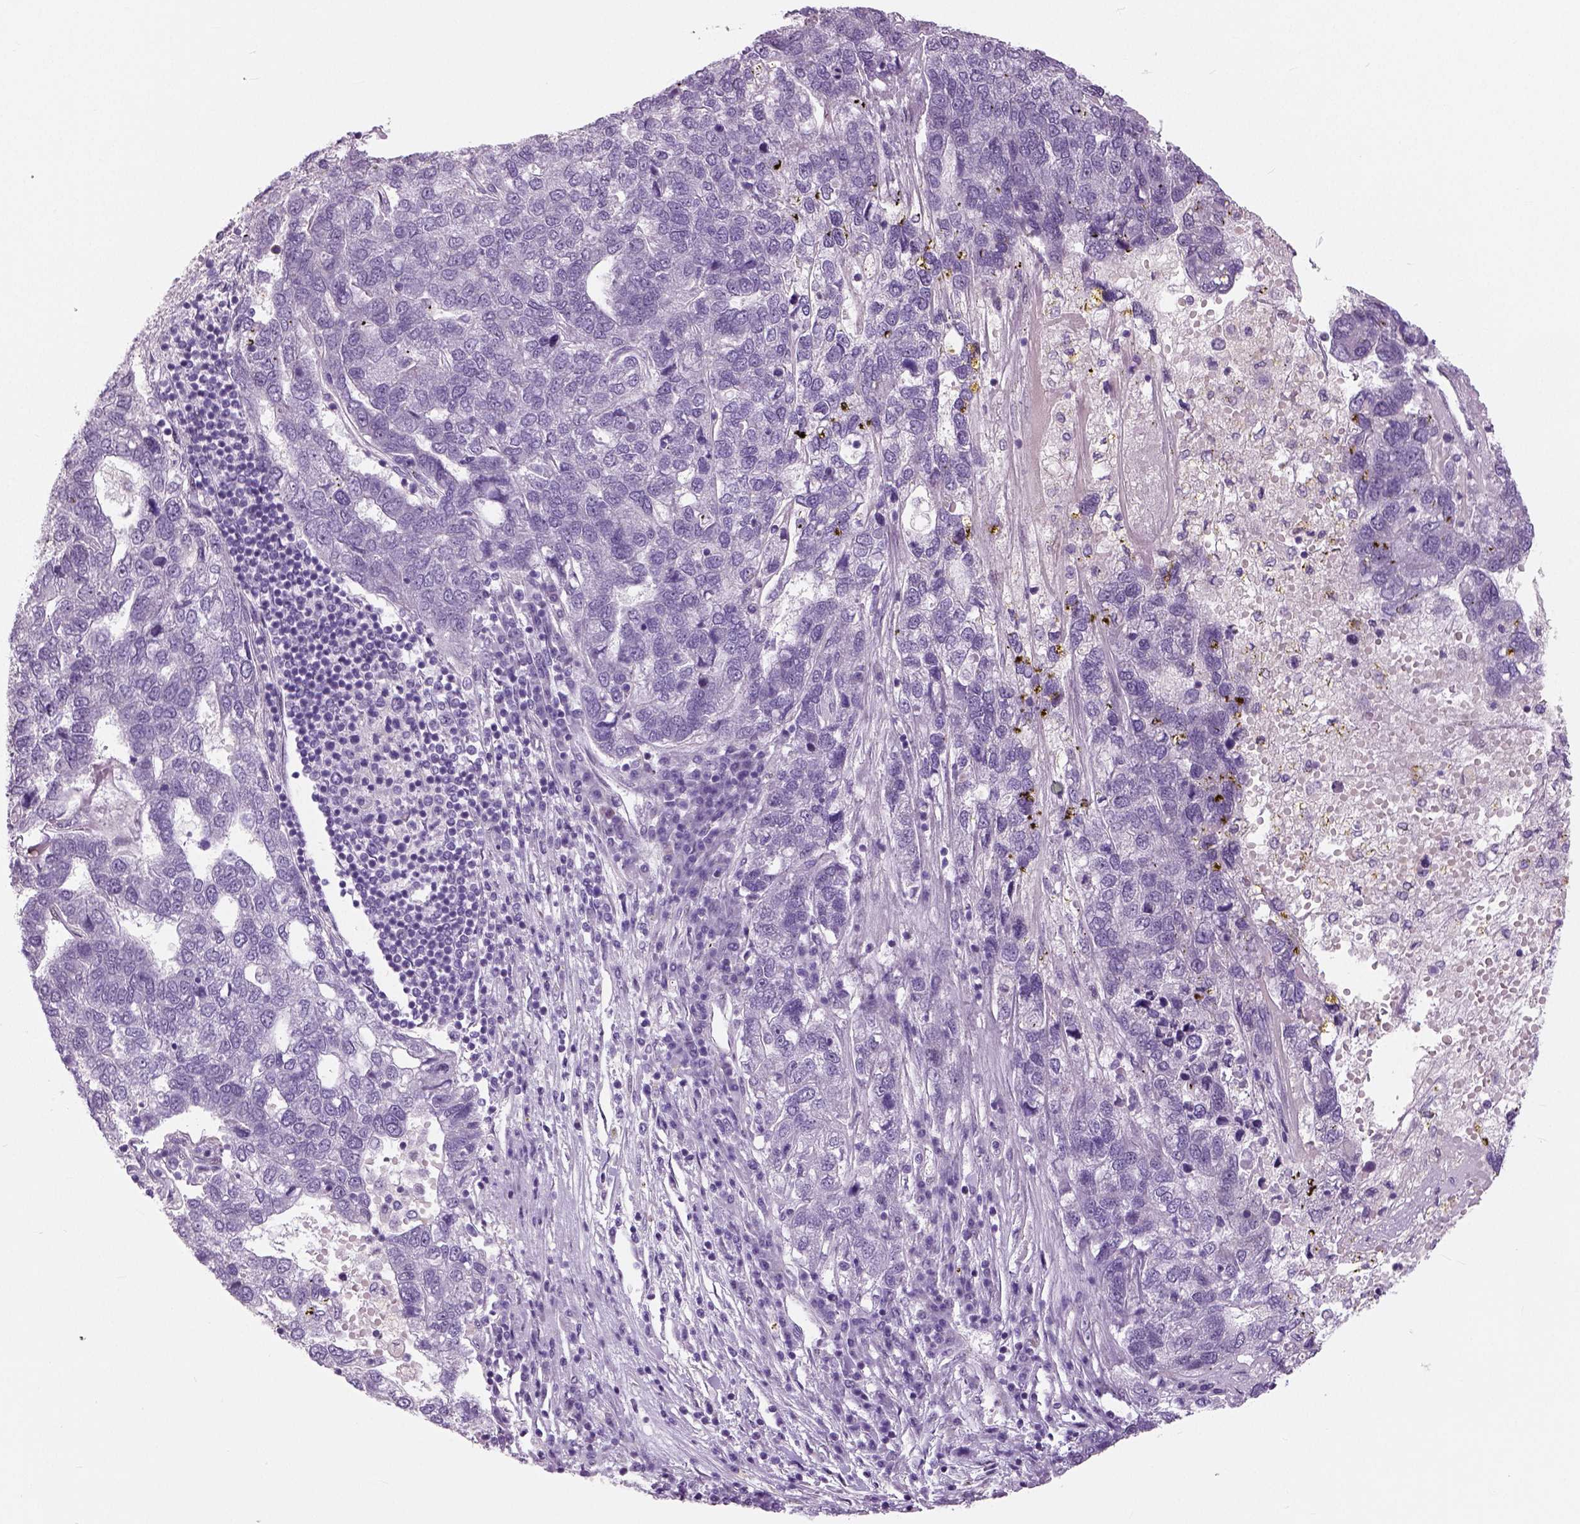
{"staining": {"intensity": "negative", "quantity": "none", "location": "none"}, "tissue": "pancreatic cancer", "cell_type": "Tumor cells", "image_type": "cancer", "snomed": [{"axis": "morphology", "description": "Adenocarcinoma, NOS"}, {"axis": "topography", "description": "Pancreas"}], "caption": "The IHC image has no significant positivity in tumor cells of pancreatic cancer tissue.", "gene": "NECAB1", "patient": {"sex": "female", "age": 61}}